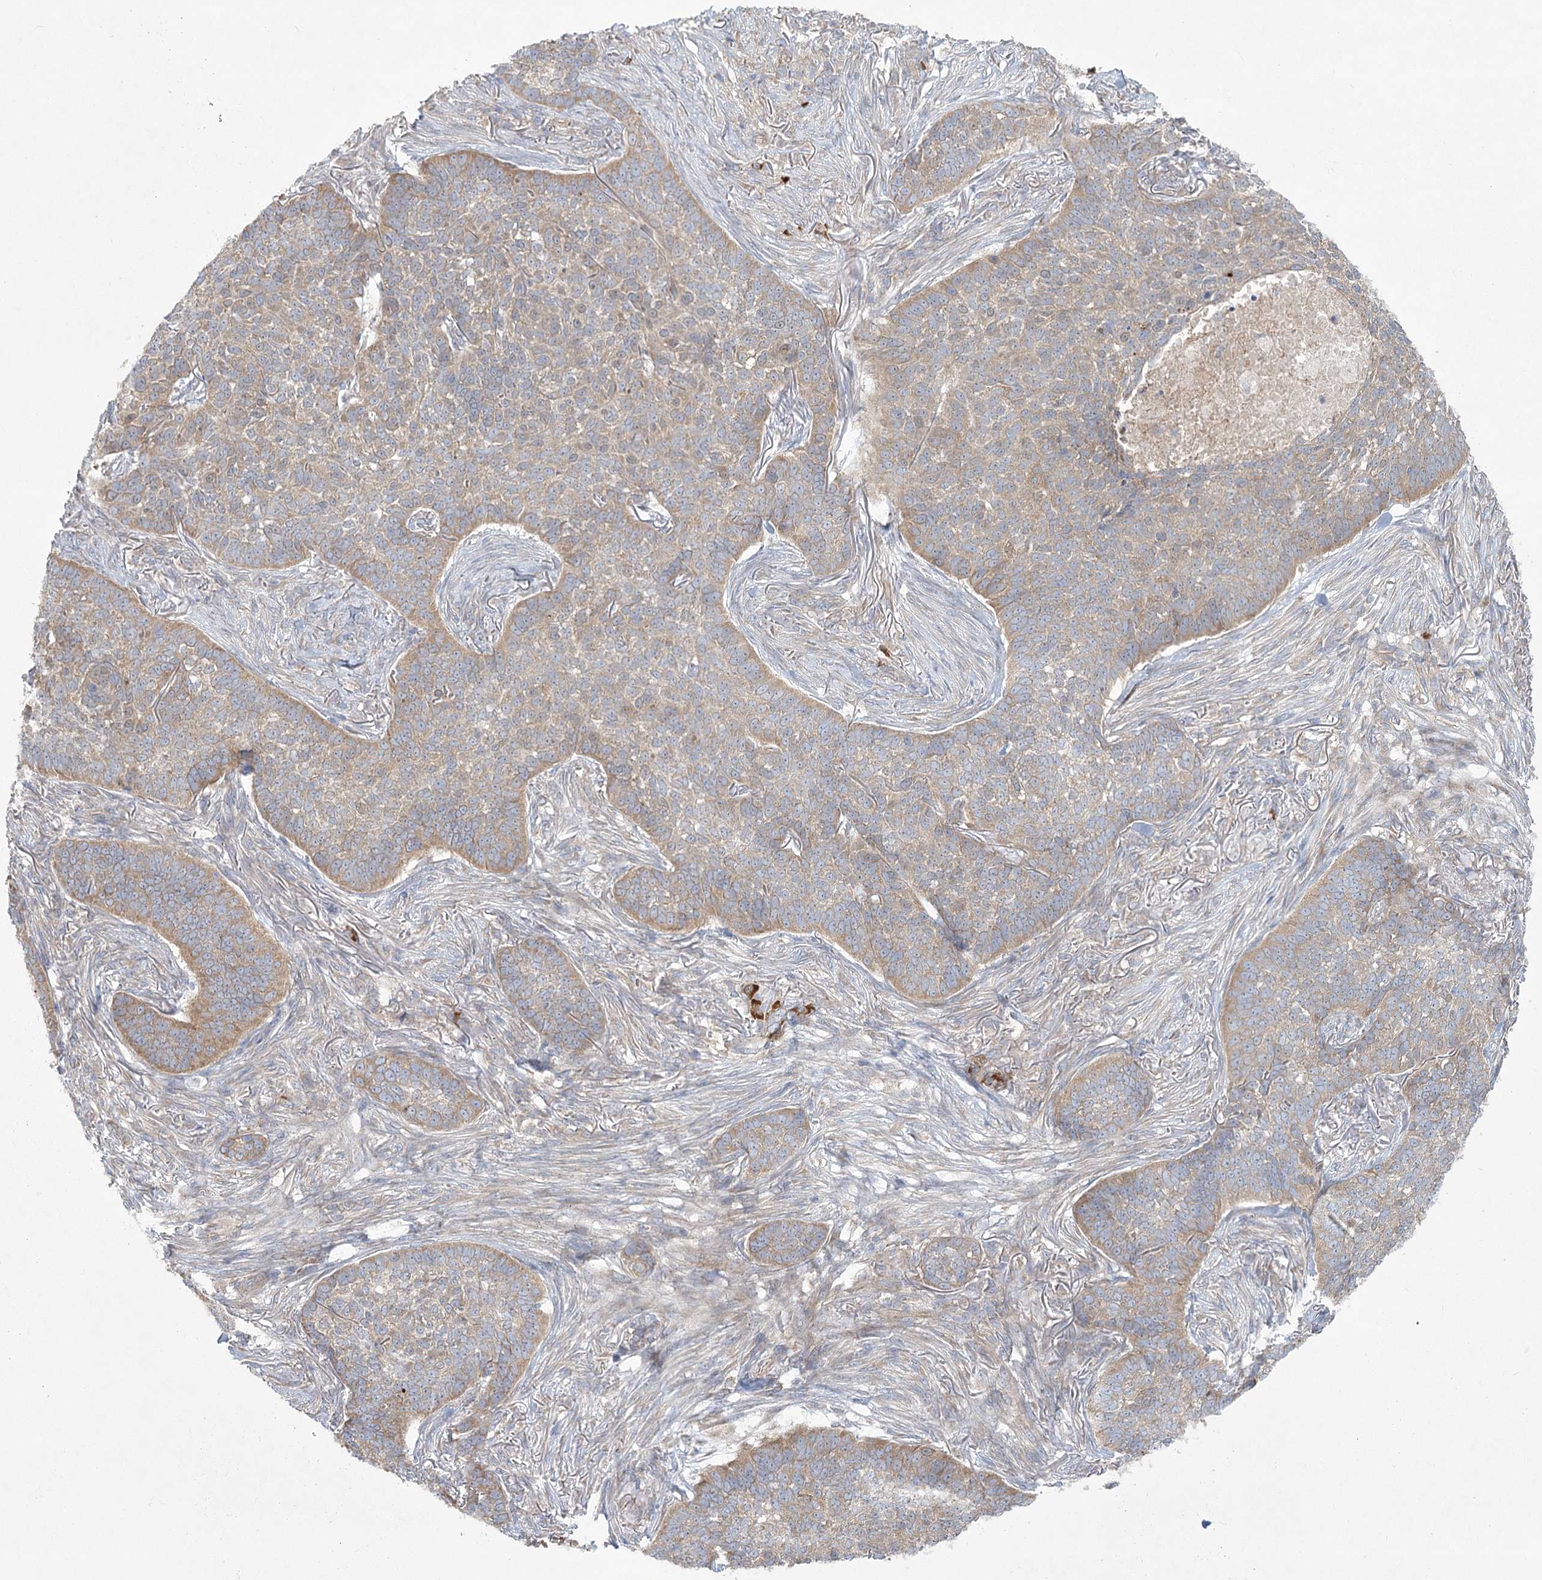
{"staining": {"intensity": "weak", "quantity": ">75%", "location": "cytoplasmic/membranous,nuclear"}, "tissue": "skin cancer", "cell_type": "Tumor cells", "image_type": "cancer", "snomed": [{"axis": "morphology", "description": "Basal cell carcinoma"}, {"axis": "topography", "description": "Skin"}], "caption": "The histopathology image shows immunohistochemical staining of skin basal cell carcinoma. There is weak cytoplasmic/membranous and nuclear staining is present in approximately >75% of tumor cells.", "gene": "CAMTA1", "patient": {"sex": "male", "age": 85}}